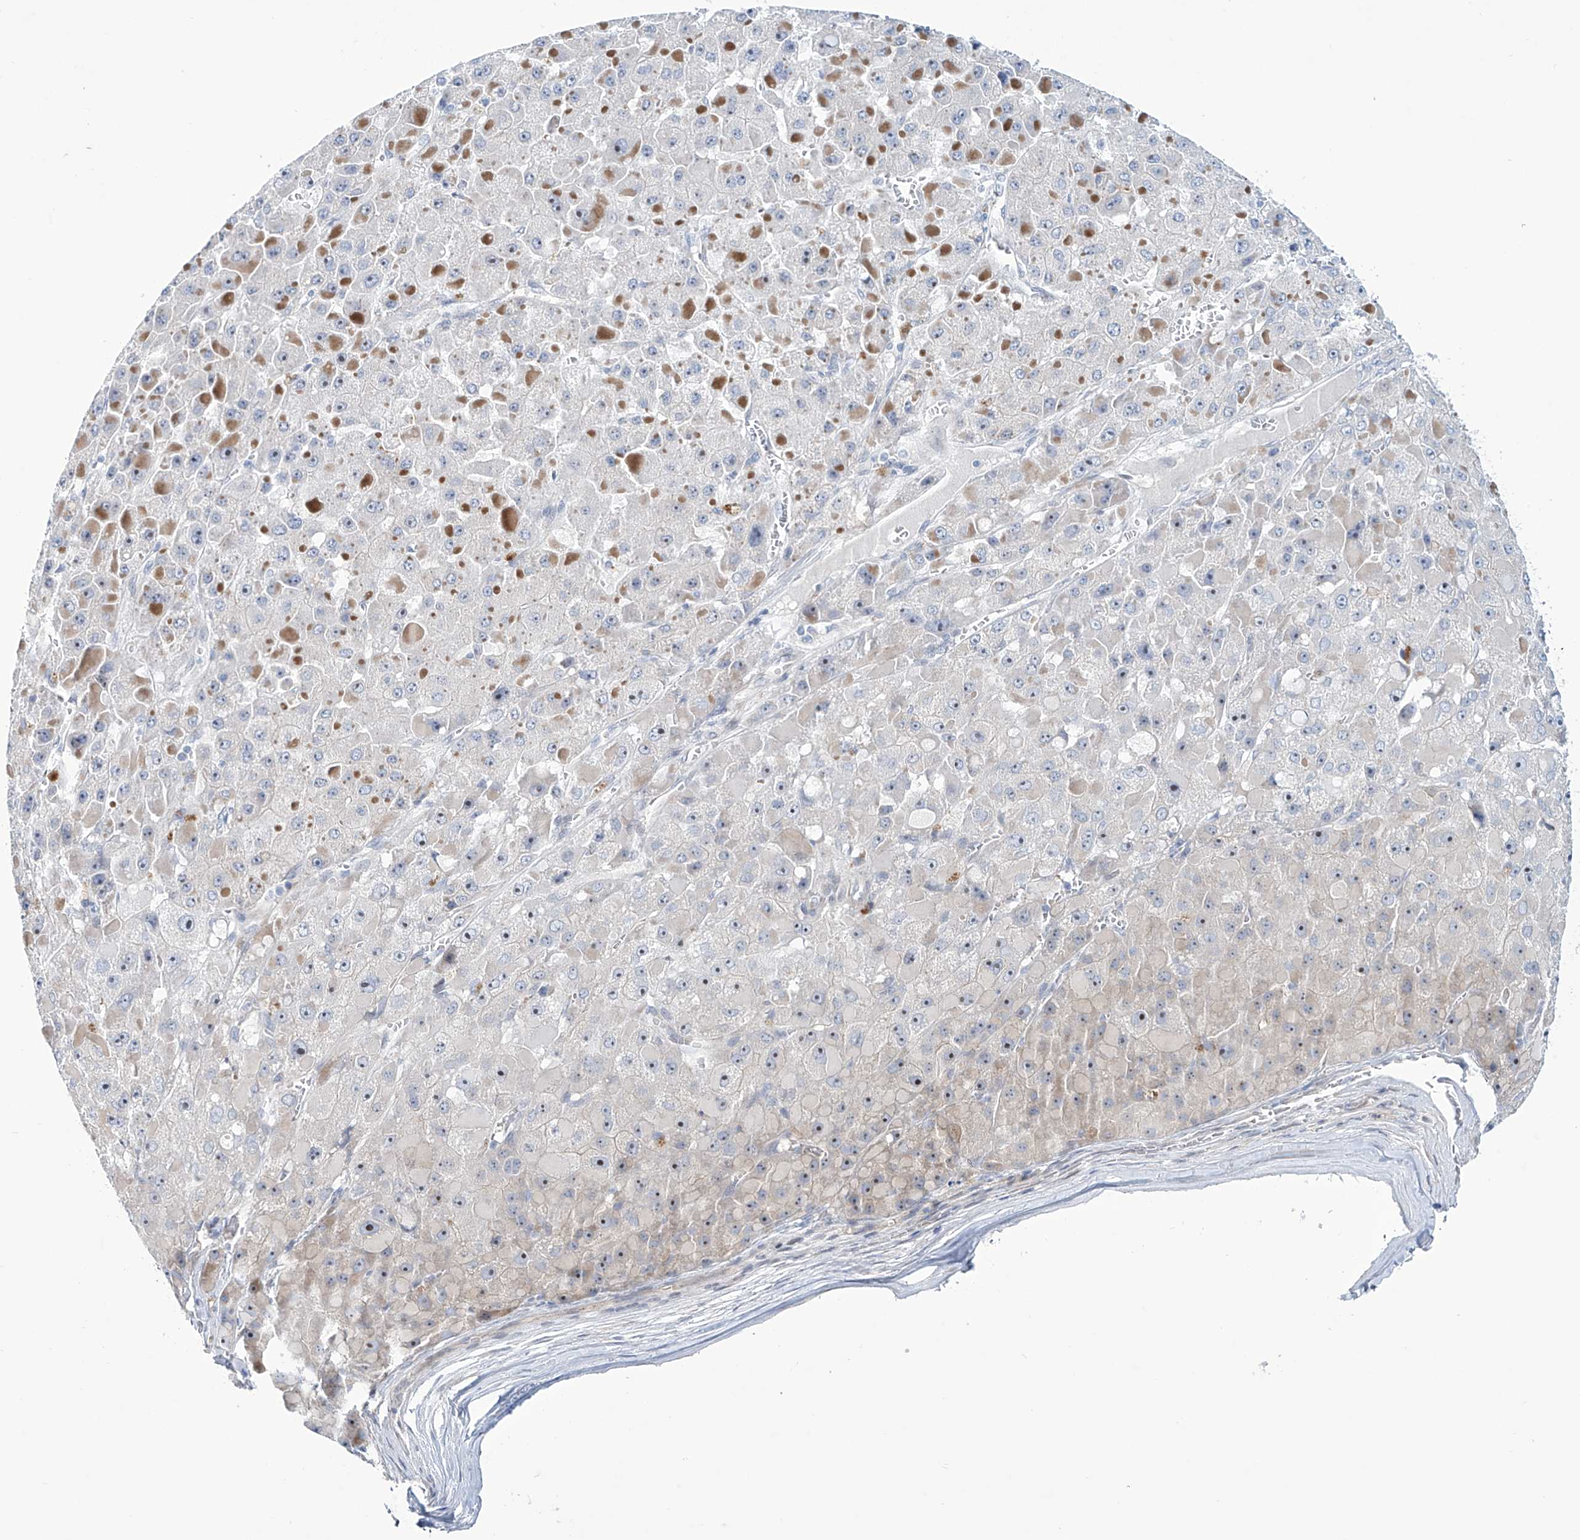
{"staining": {"intensity": "weak", "quantity": "<25%", "location": "cytoplasmic/membranous,nuclear"}, "tissue": "liver cancer", "cell_type": "Tumor cells", "image_type": "cancer", "snomed": [{"axis": "morphology", "description": "Carcinoma, Hepatocellular, NOS"}, {"axis": "topography", "description": "Liver"}], "caption": "Immunohistochemistry (IHC) photomicrograph of neoplastic tissue: human liver cancer stained with DAB reveals no significant protein expression in tumor cells. (DAB (3,3'-diaminobenzidine) immunohistochemistry (IHC) with hematoxylin counter stain).", "gene": "TRIM60", "patient": {"sex": "female", "age": 73}}